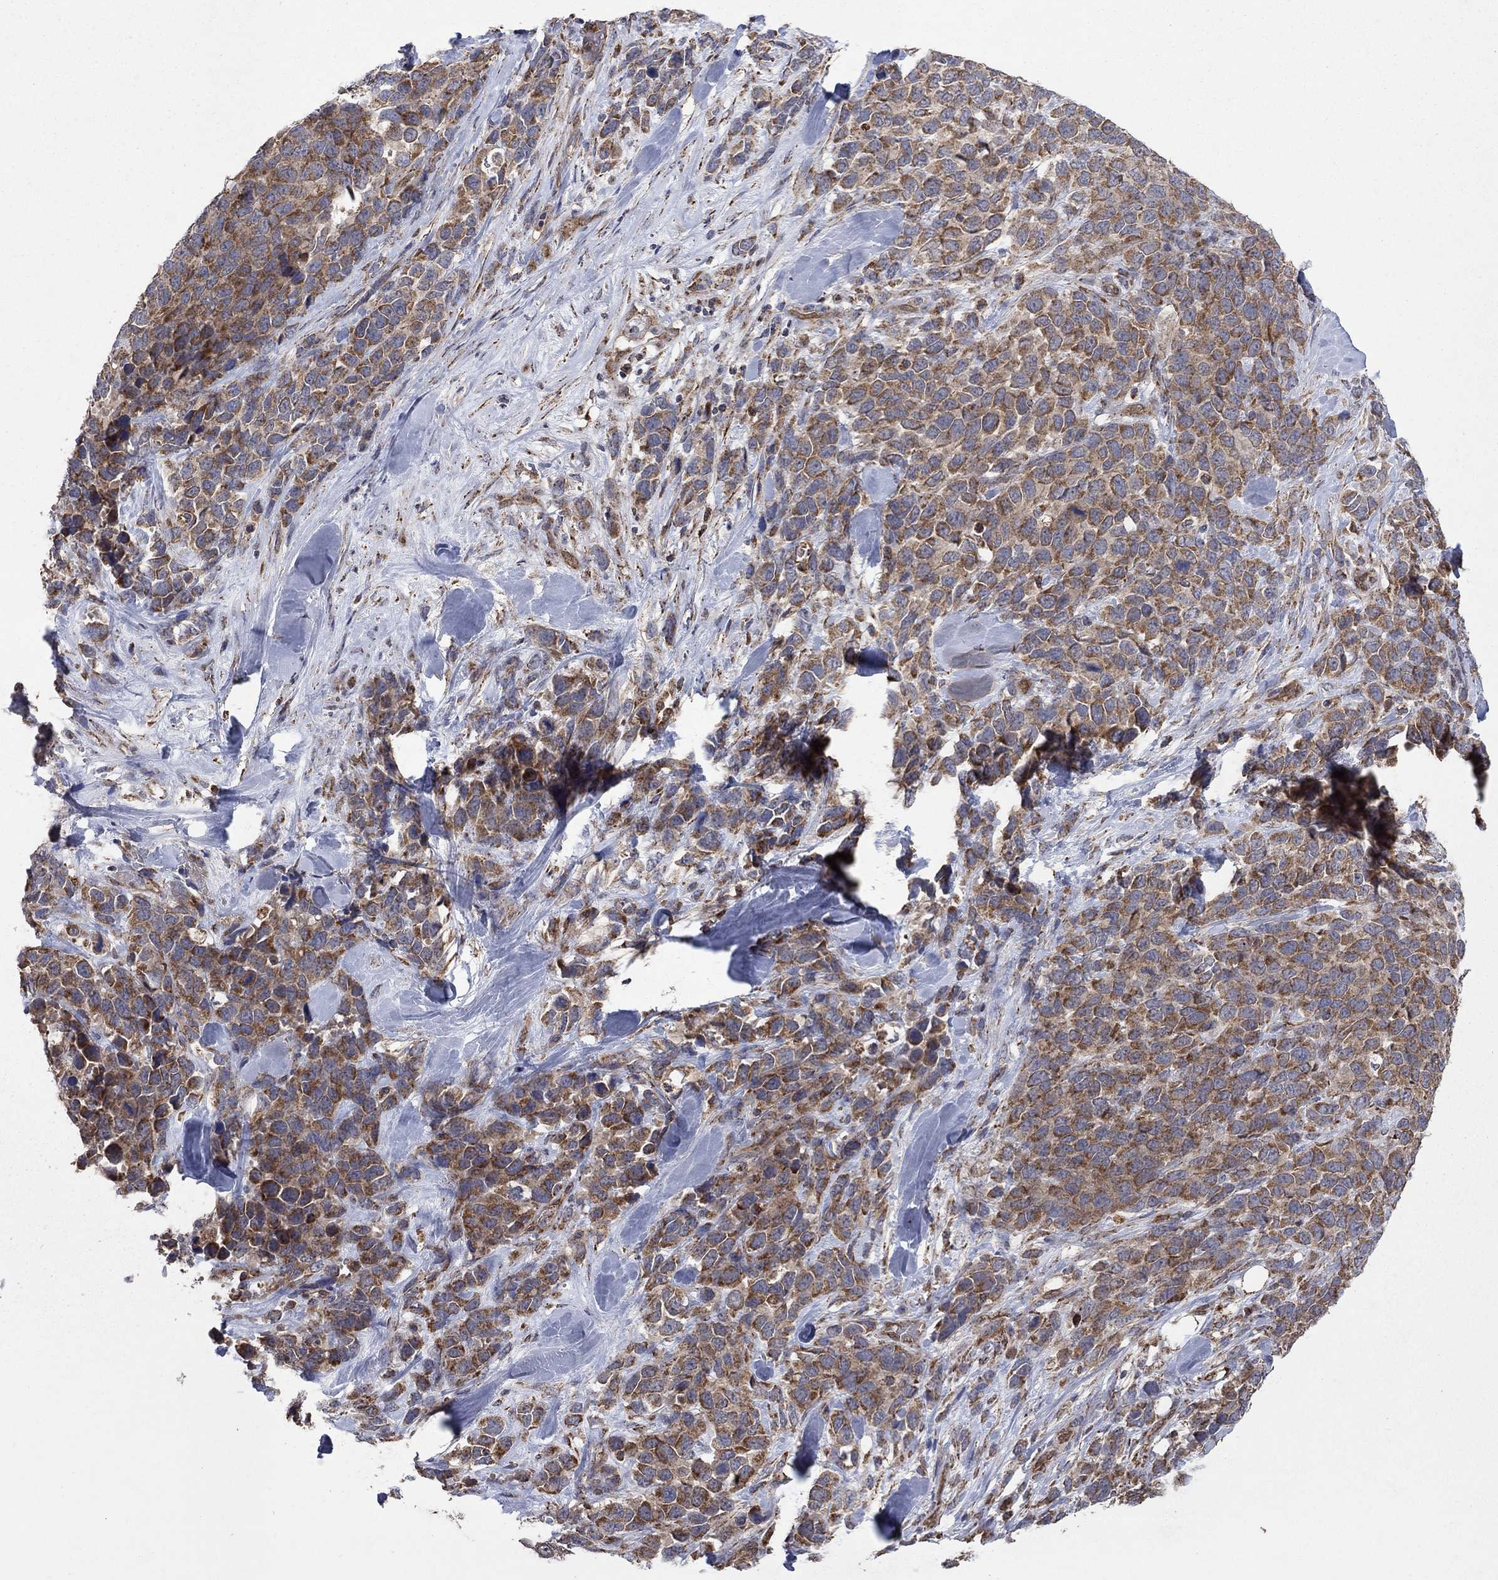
{"staining": {"intensity": "moderate", "quantity": "25%-75%", "location": "cytoplasmic/membranous"}, "tissue": "melanoma", "cell_type": "Tumor cells", "image_type": "cancer", "snomed": [{"axis": "morphology", "description": "Malignant melanoma, Metastatic site"}, {"axis": "topography", "description": "Skin"}], "caption": "A brown stain highlights moderate cytoplasmic/membranous positivity of a protein in malignant melanoma (metastatic site) tumor cells.", "gene": "DPH1", "patient": {"sex": "male", "age": 84}}